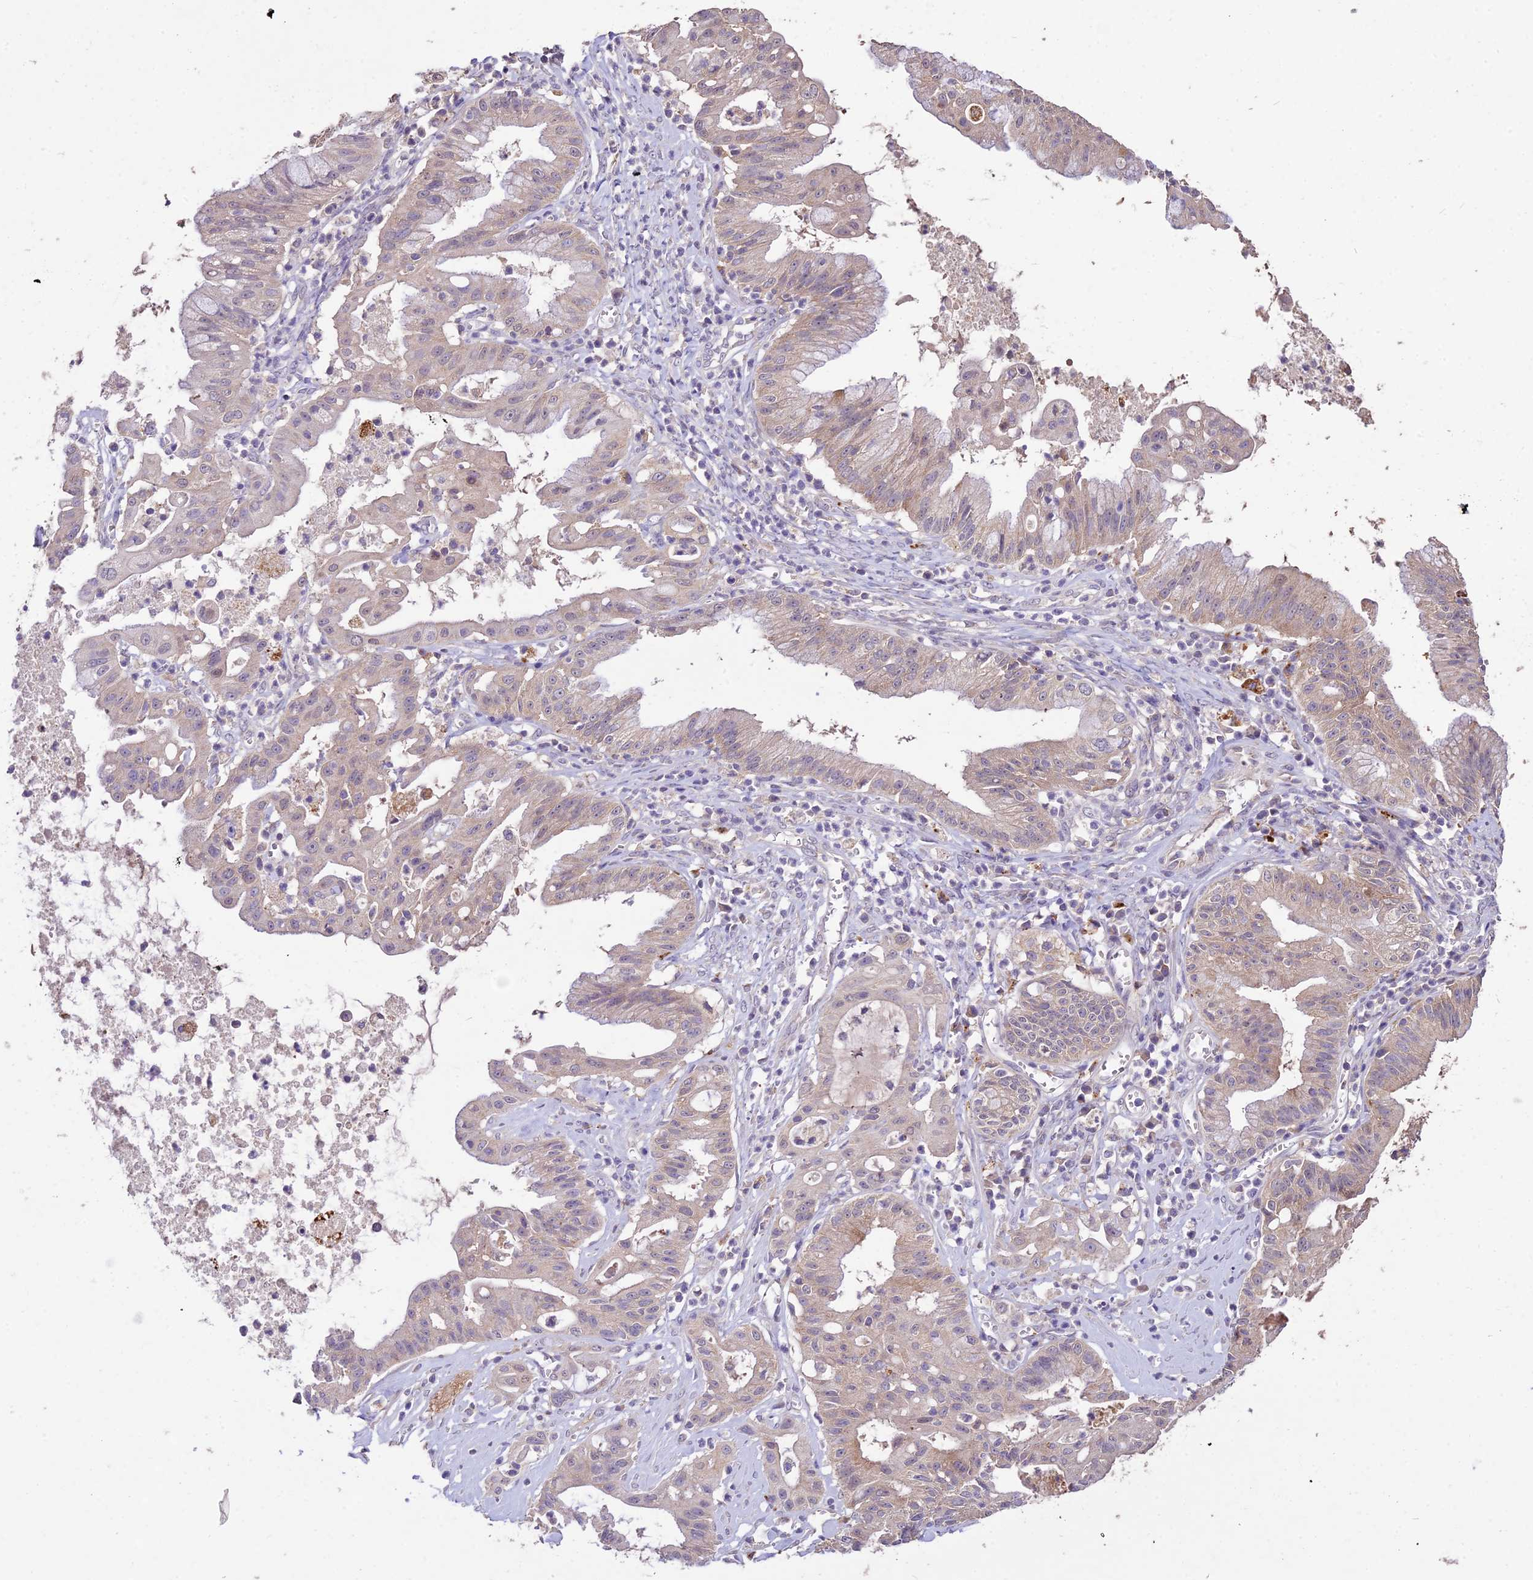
{"staining": {"intensity": "weak", "quantity": ">75%", "location": "cytoplasmic/membranous"}, "tissue": "ovarian cancer", "cell_type": "Tumor cells", "image_type": "cancer", "snomed": [{"axis": "morphology", "description": "Cystadenocarcinoma, mucinous, NOS"}, {"axis": "topography", "description": "Ovary"}], "caption": "Weak cytoplasmic/membranous expression is appreciated in about >75% of tumor cells in ovarian cancer (mucinous cystadenocarcinoma). The protein of interest is stained brown, and the nuclei are stained in blue (DAB IHC with brightfield microscopy, high magnification).", "gene": "SDHD", "patient": {"sex": "female", "age": 70}}